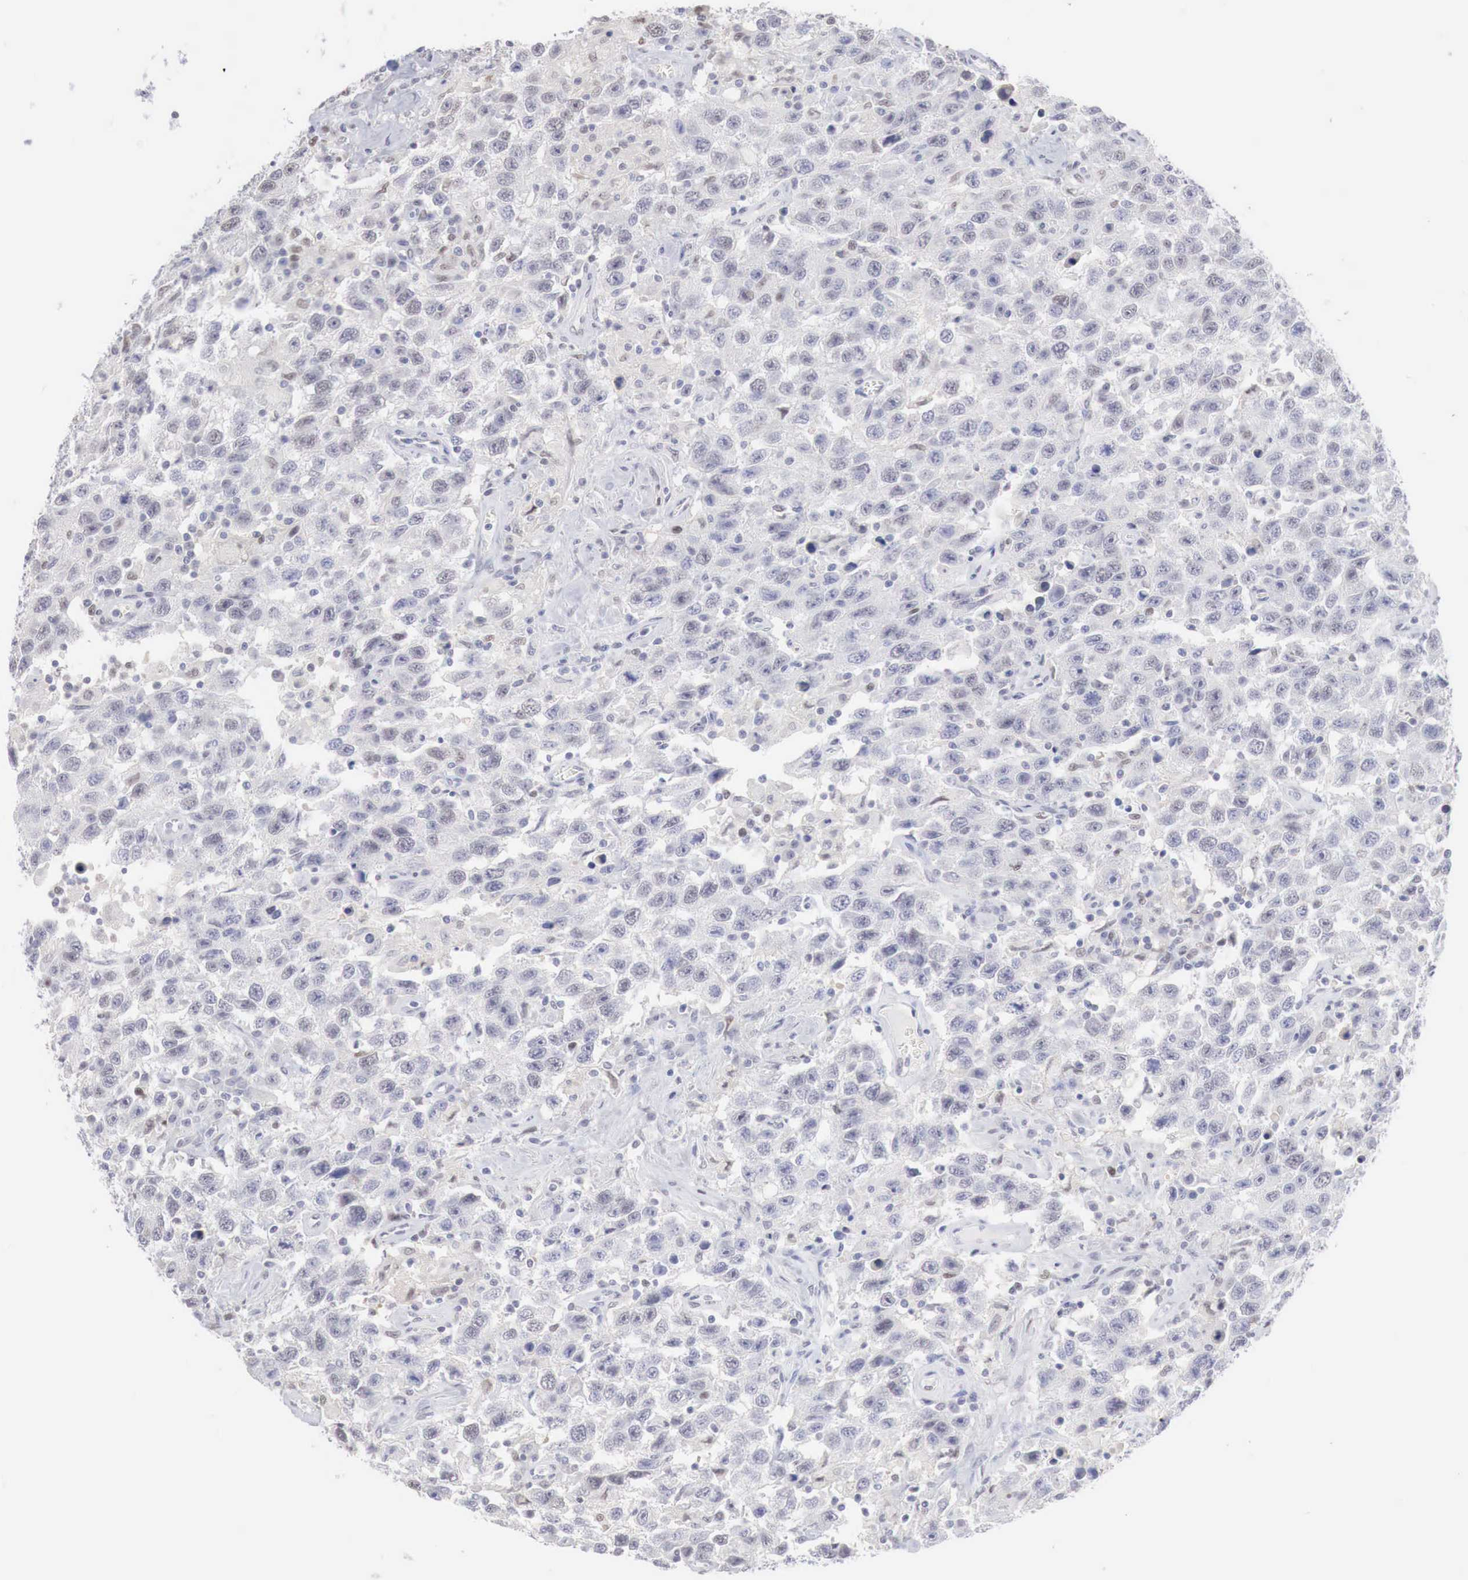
{"staining": {"intensity": "weak", "quantity": "<25%", "location": "nuclear"}, "tissue": "testis cancer", "cell_type": "Tumor cells", "image_type": "cancer", "snomed": [{"axis": "morphology", "description": "Seminoma, NOS"}, {"axis": "topography", "description": "Testis"}], "caption": "Tumor cells are negative for brown protein staining in testis cancer.", "gene": "FOXP2", "patient": {"sex": "male", "age": 41}}